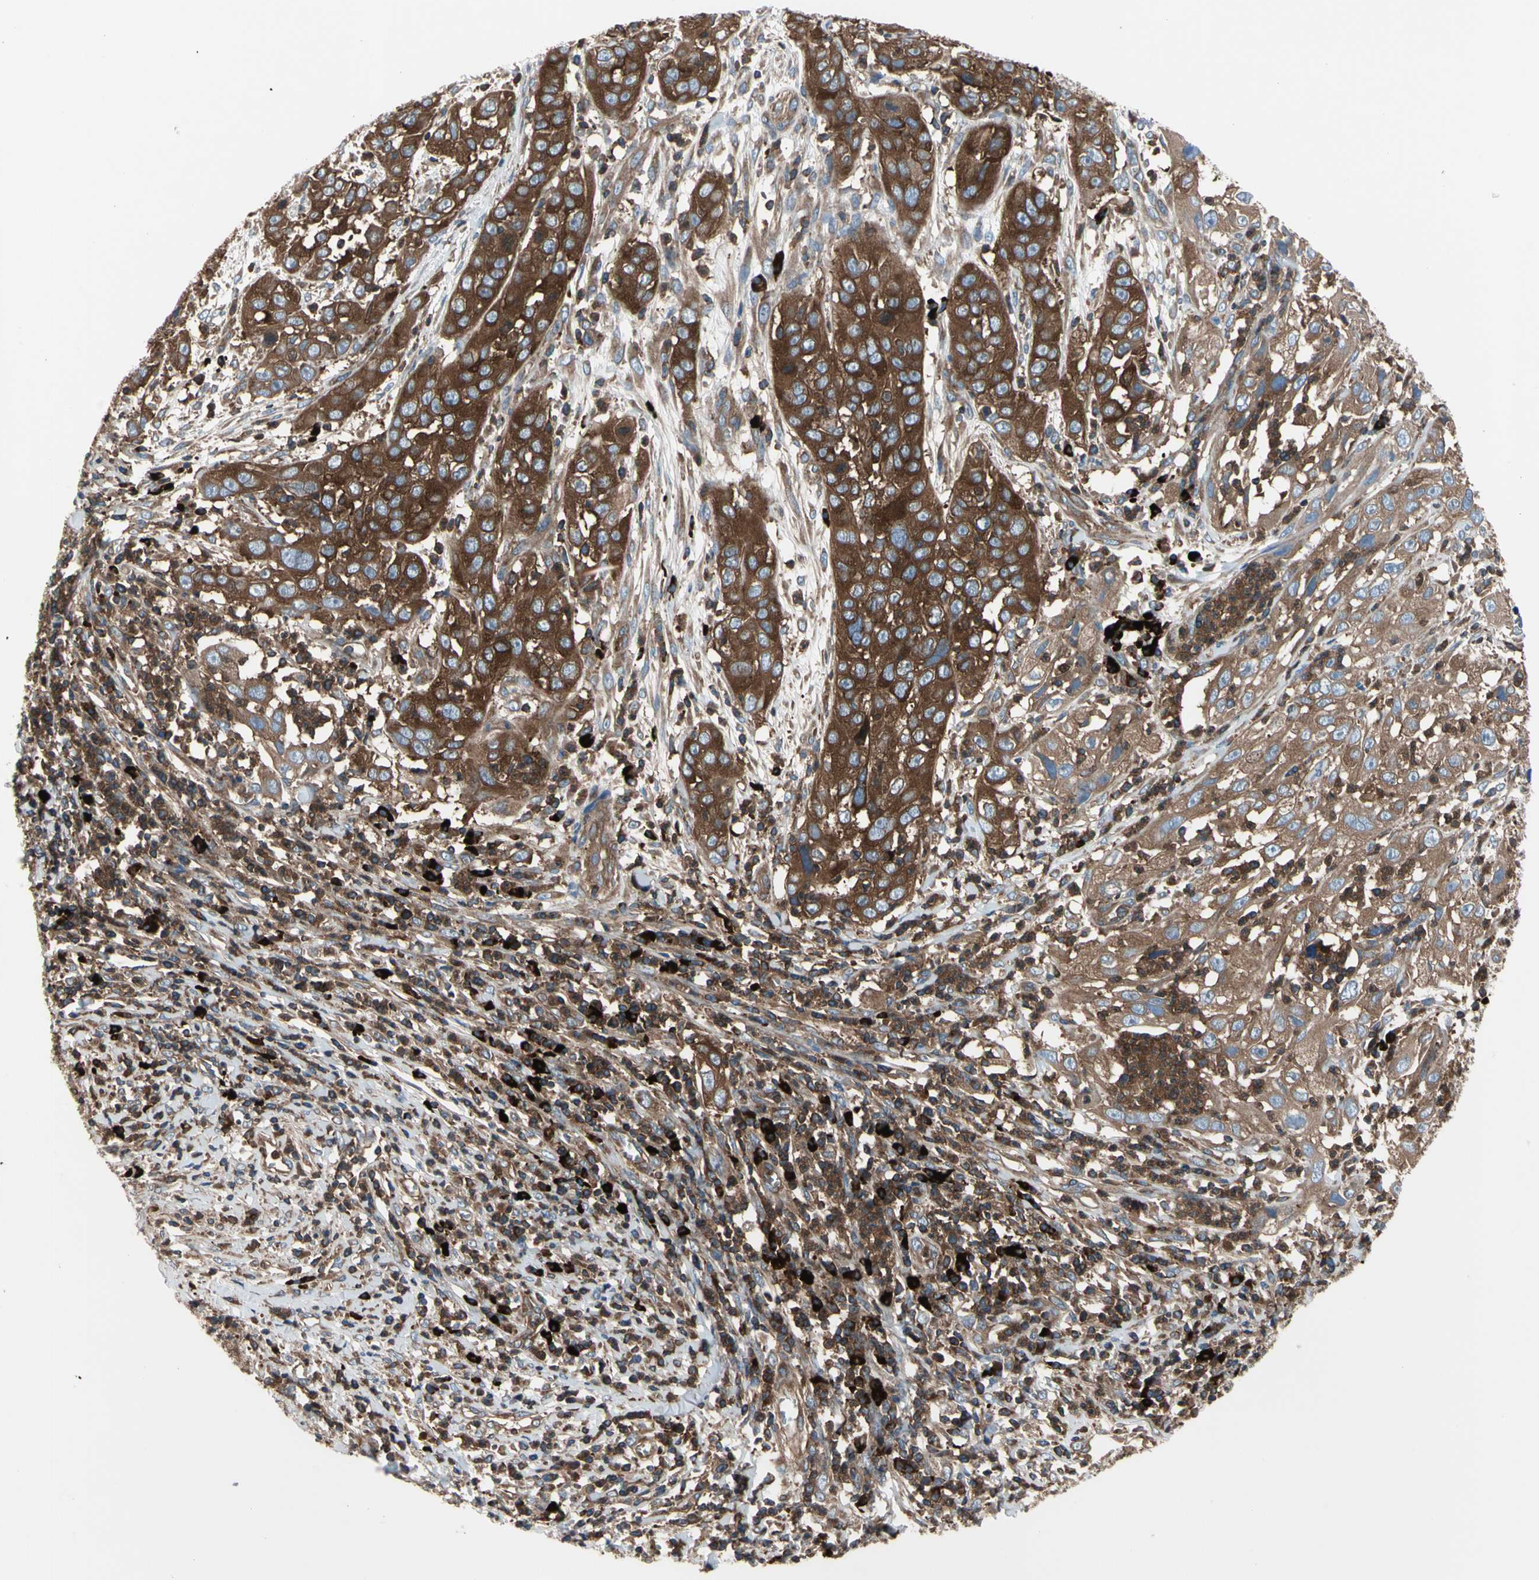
{"staining": {"intensity": "strong", "quantity": ">75%", "location": "cytoplasmic/membranous"}, "tissue": "cervical cancer", "cell_type": "Tumor cells", "image_type": "cancer", "snomed": [{"axis": "morphology", "description": "Squamous cell carcinoma, NOS"}, {"axis": "topography", "description": "Cervix"}], "caption": "Human cervical cancer (squamous cell carcinoma) stained with a protein marker exhibits strong staining in tumor cells.", "gene": "ROCK1", "patient": {"sex": "female", "age": 32}}